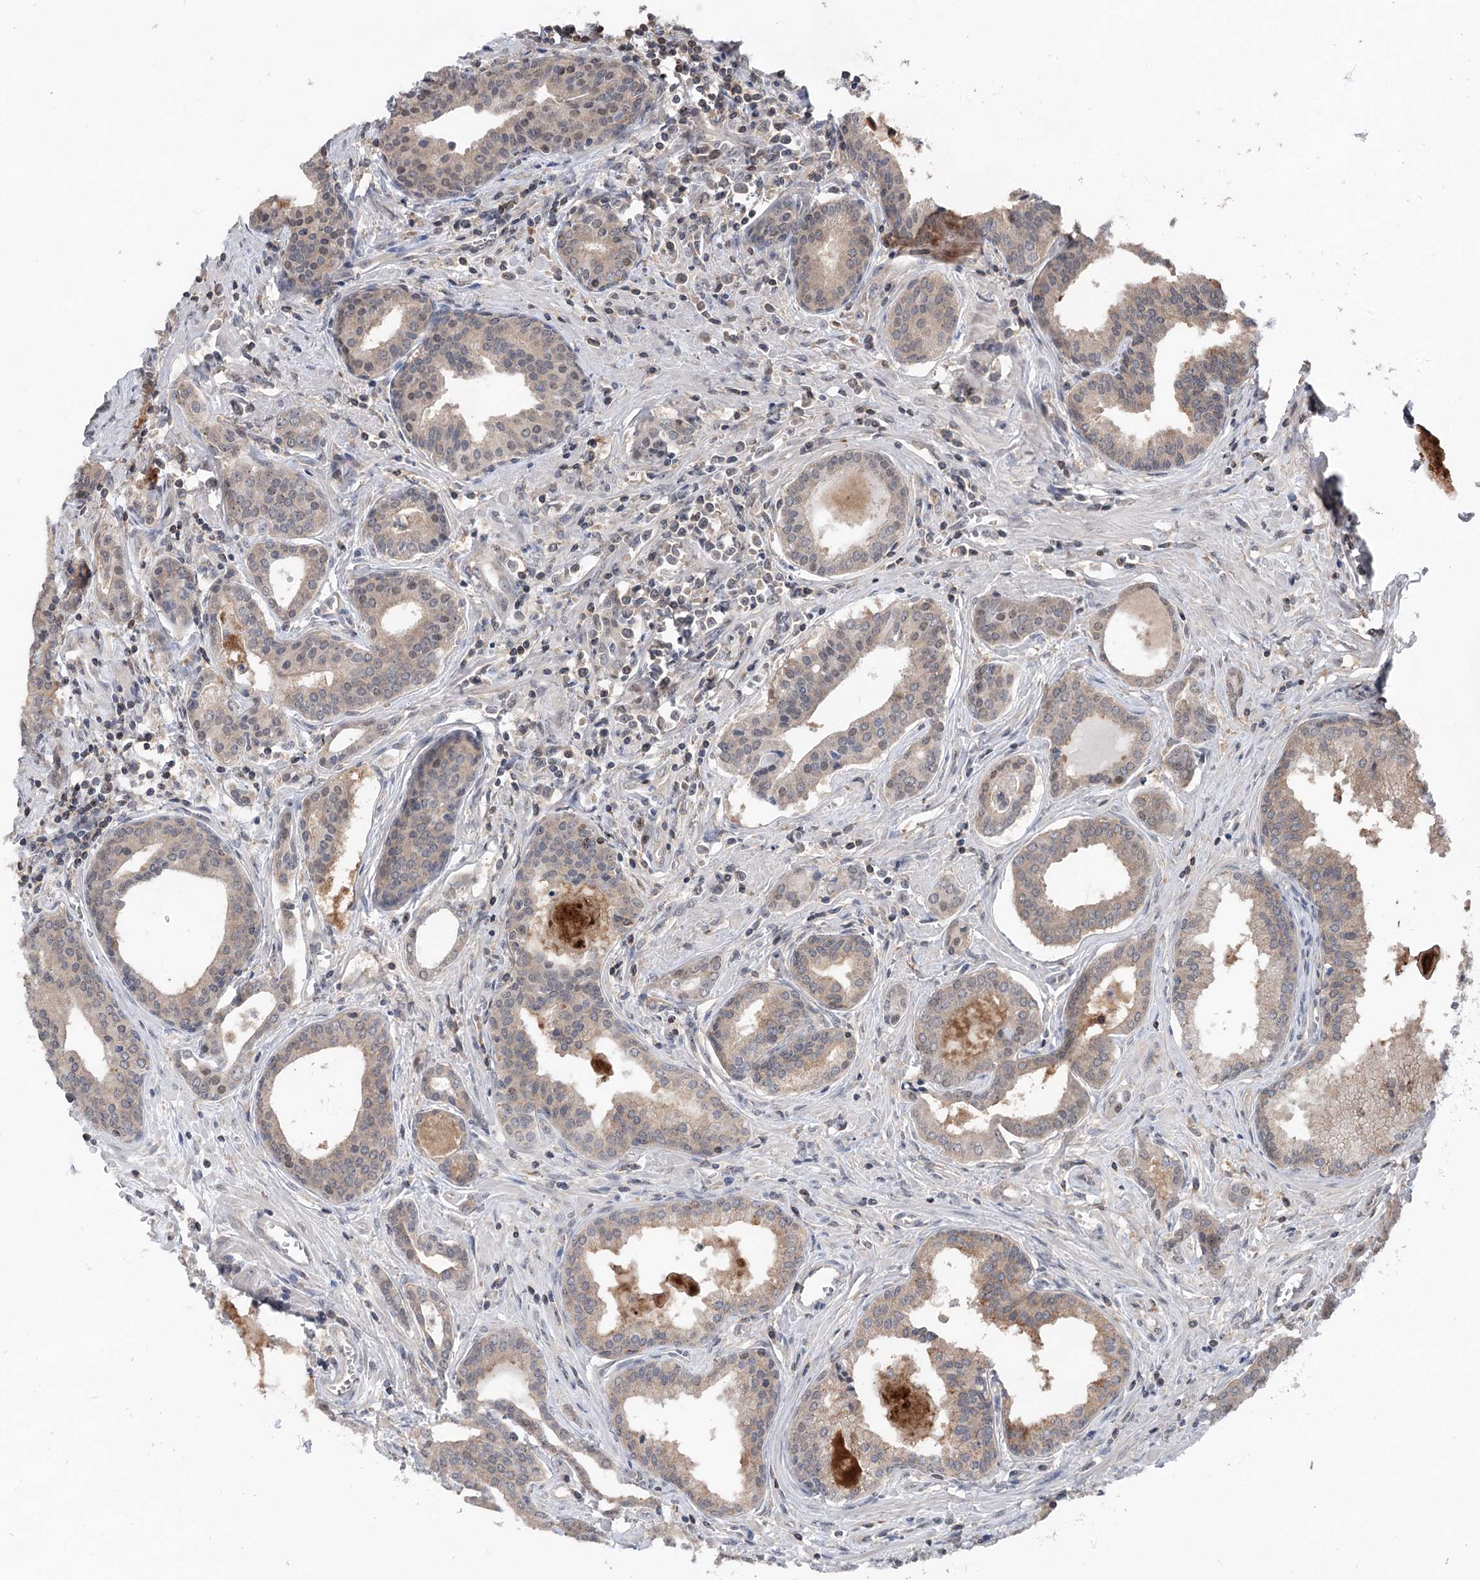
{"staining": {"intensity": "weak", "quantity": "25%-75%", "location": "cytoplasmic/membranous"}, "tissue": "prostate cancer", "cell_type": "Tumor cells", "image_type": "cancer", "snomed": [{"axis": "morphology", "description": "Adenocarcinoma, High grade"}, {"axis": "topography", "description": "Prostate"}], "caption": "Weak cytoplasmic/membranous staining for a protein is seen in approximately 25%-75% of tumor cells of prostate cancer using immunohistochemistry (IHC).", "gene": "CCSER2", "patient": {"sex": "male", "age": 68}}